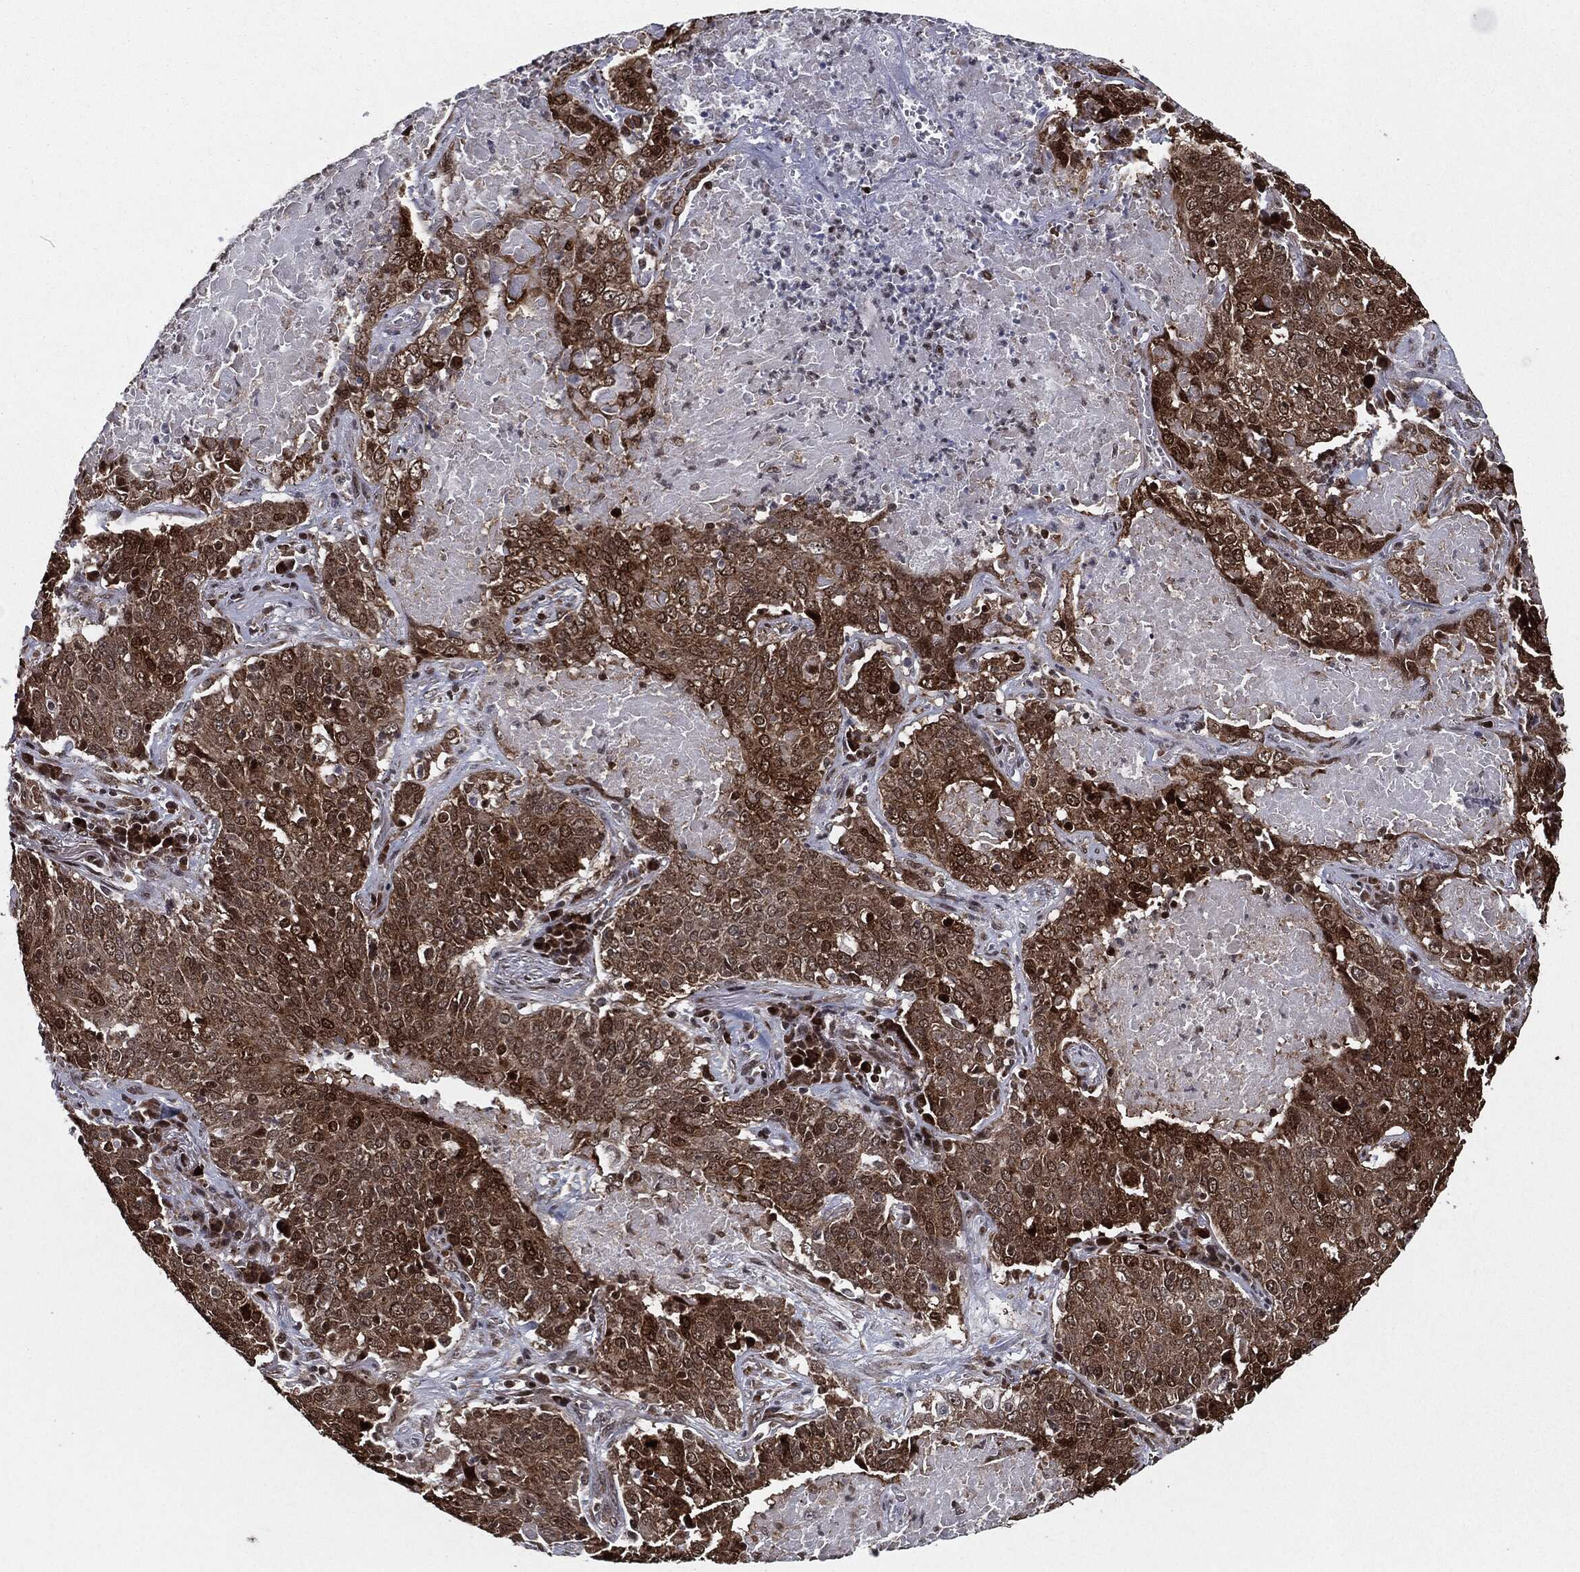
{"staining": {"intensity": "moderate", "quantity": ">75%", "location": "cytoplasmic/membranous"}, "tissue": "lung cancer", "cell_type": "Tumor cells", "image_type": "cancer", "snomed": [{"axis": "morphology", "description": "Squamous cell carcinoma, NOS"}, {"axis": "topography", "description": "Lung"}], "caption": "Tumor cells show medium levels of moderate cytoplasmic/membranous expression in about >75% of cells in human lung cancer.", "gene": "CHCHD2", "patient": {"sex": "male", "age": 82}}